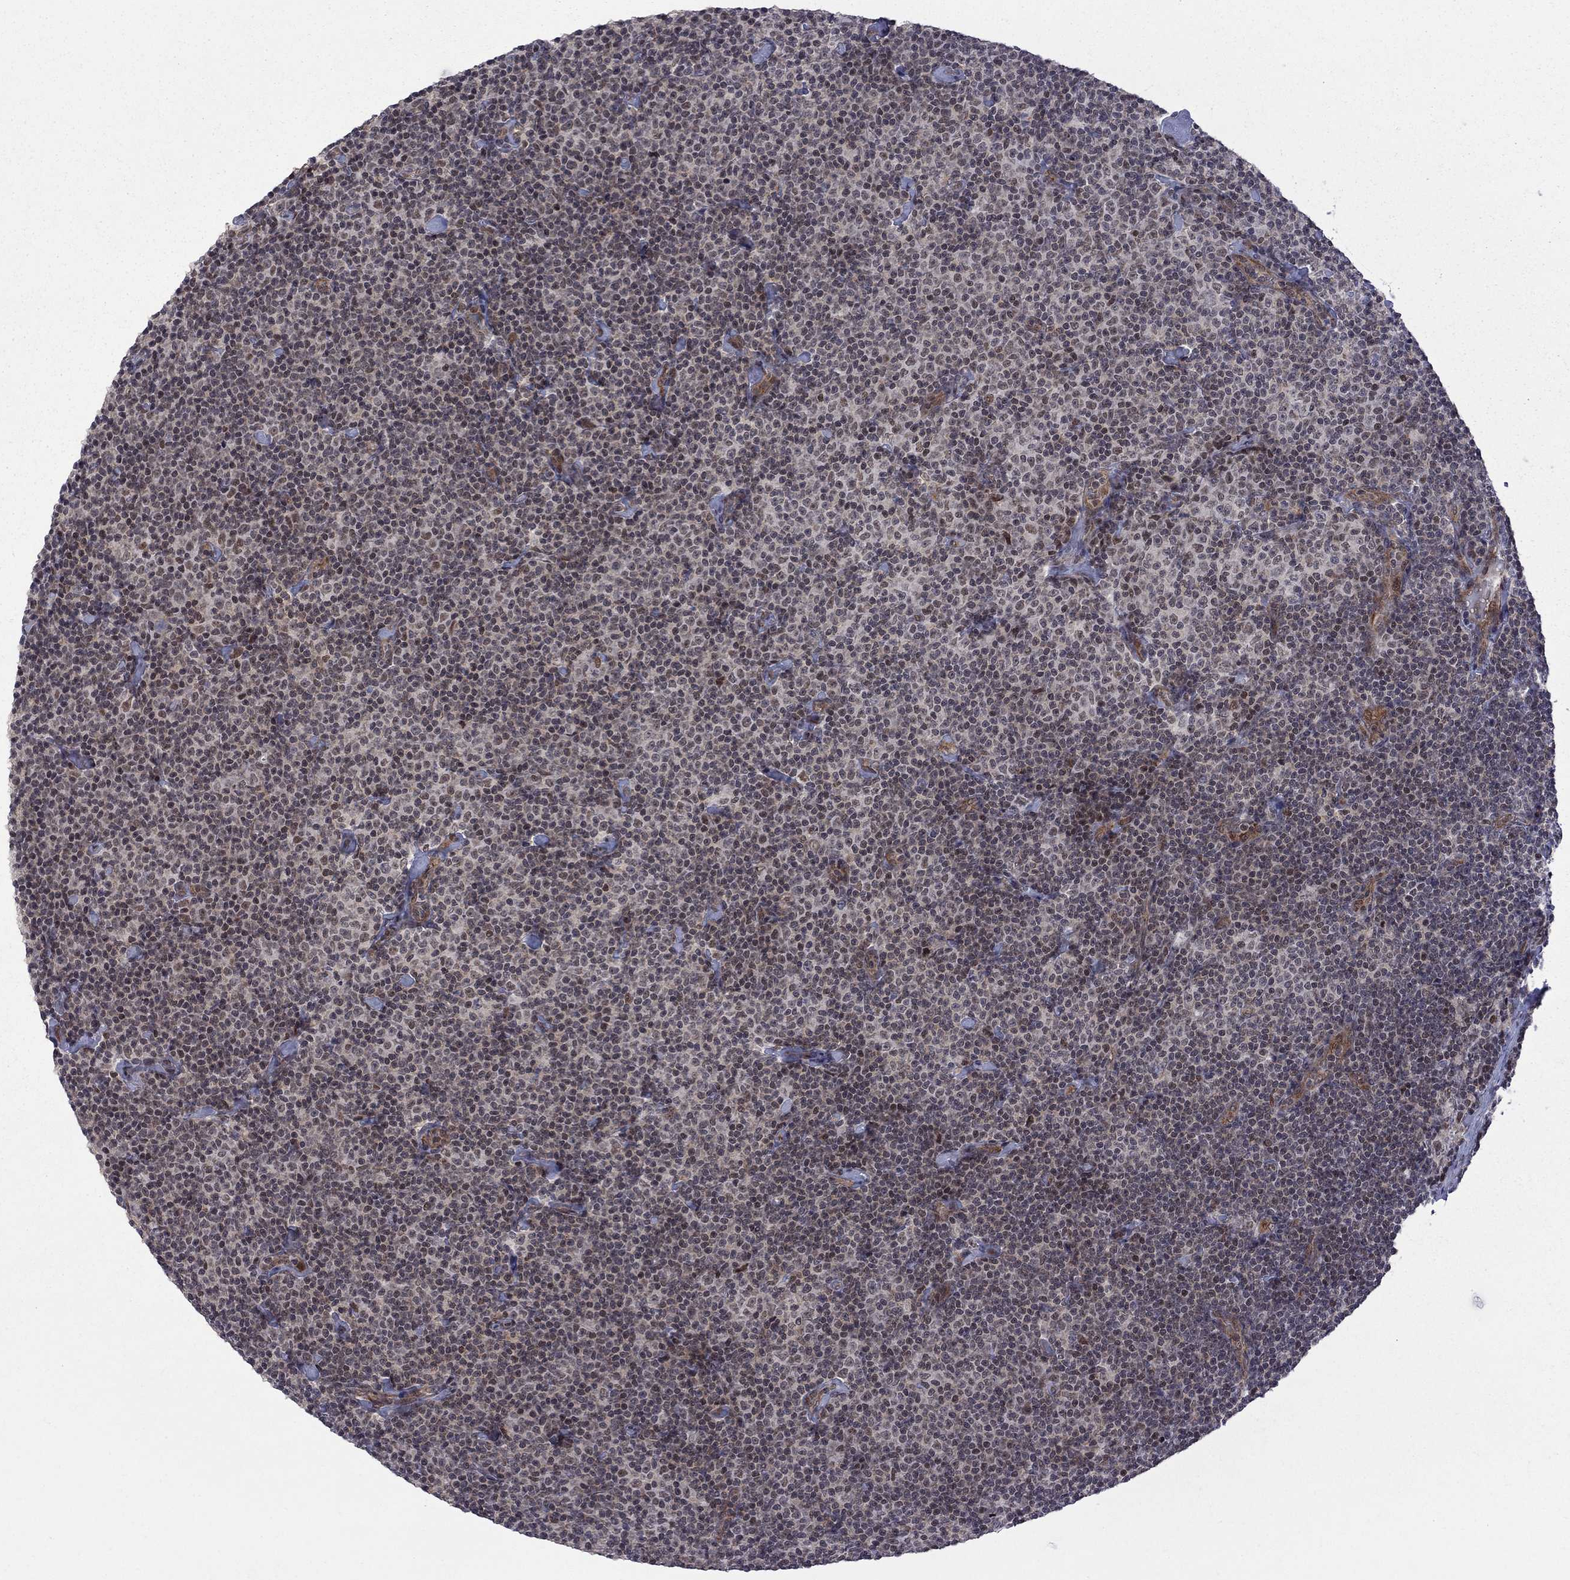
{"staining": {"intensity": "negative", "quantity": "none", "location": "none"}, "tissue": "lymphoma", "cell_type": "Tumor cells", "image_type": "cancer", "snomed": [{"axis": "morphology", "description": "Malignant lymphoma, non-Hodgkin's type, Low grade"}, {"axis": "topography", "description": "Lymph node"}], "caption": "Immunohistochemistry (IHC) photomicrograph of neoplastic tissue: human lymphoma stained with DAB demonstrates no significant protein expression in tumor cells.", "gene": "BRF1", "patient": {"sex": "male", "age": 81}}